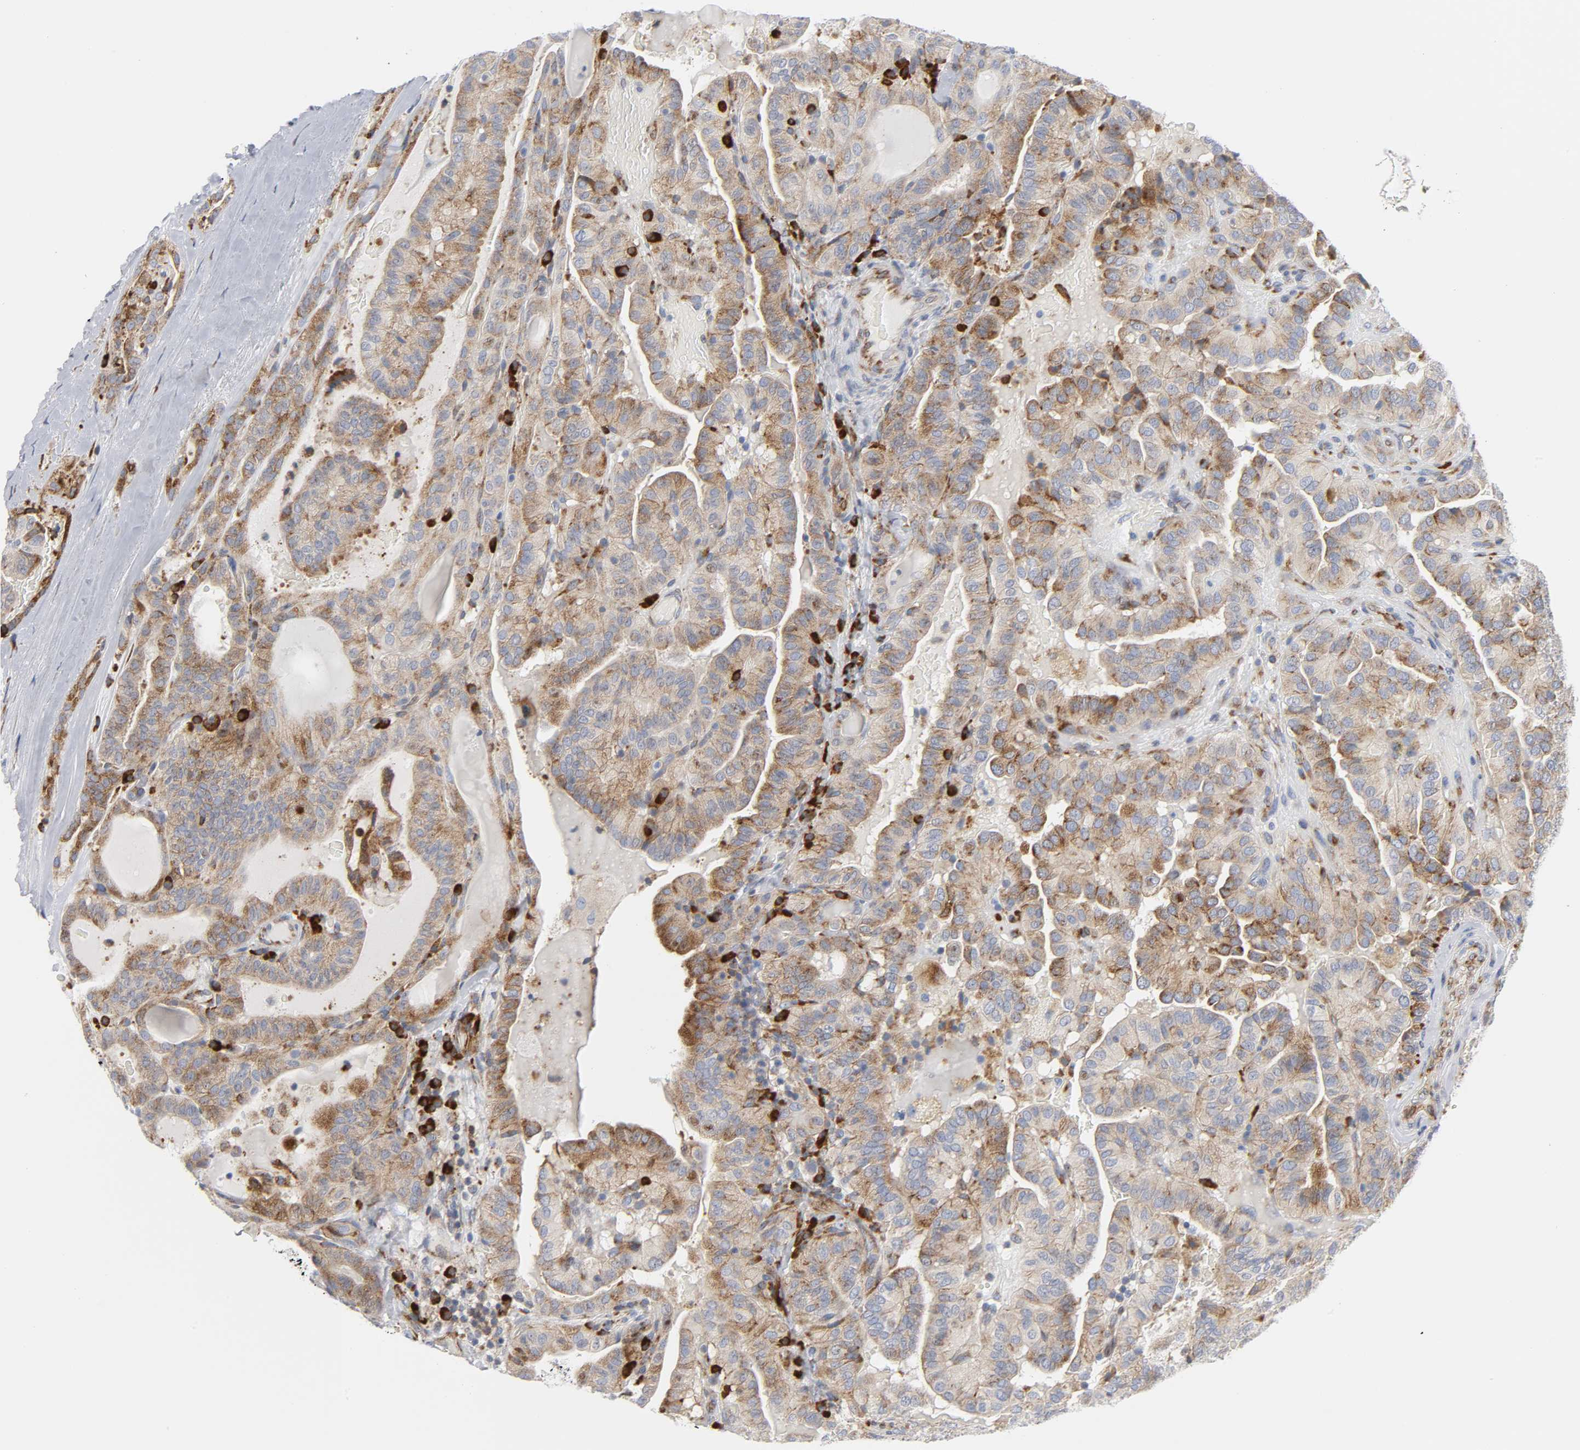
{"staining": {"intensity": "moderate", "quantity": ">75%", "location": "cytoplasmic/membranous"}, "tissue": "thyroid cancer", "cell_type": "Tumor cells", "image_type": "cancer", "snomed": [{"axis": "morphology", "description": "Papillary adenocarcinoma, NOS"}, {"axis": "topography", "description": "Thyroid gland"}], "caption": "A high-resolution photomicrograph shows immunohistochemistry staining of papillary adenocarcinoma (thyroid), which exhibits moderate cytoplasmic/membranous positivity in about >75% of tumor cells.", "gene": "REL", "patient": {"sex": "male", "age": 77}}